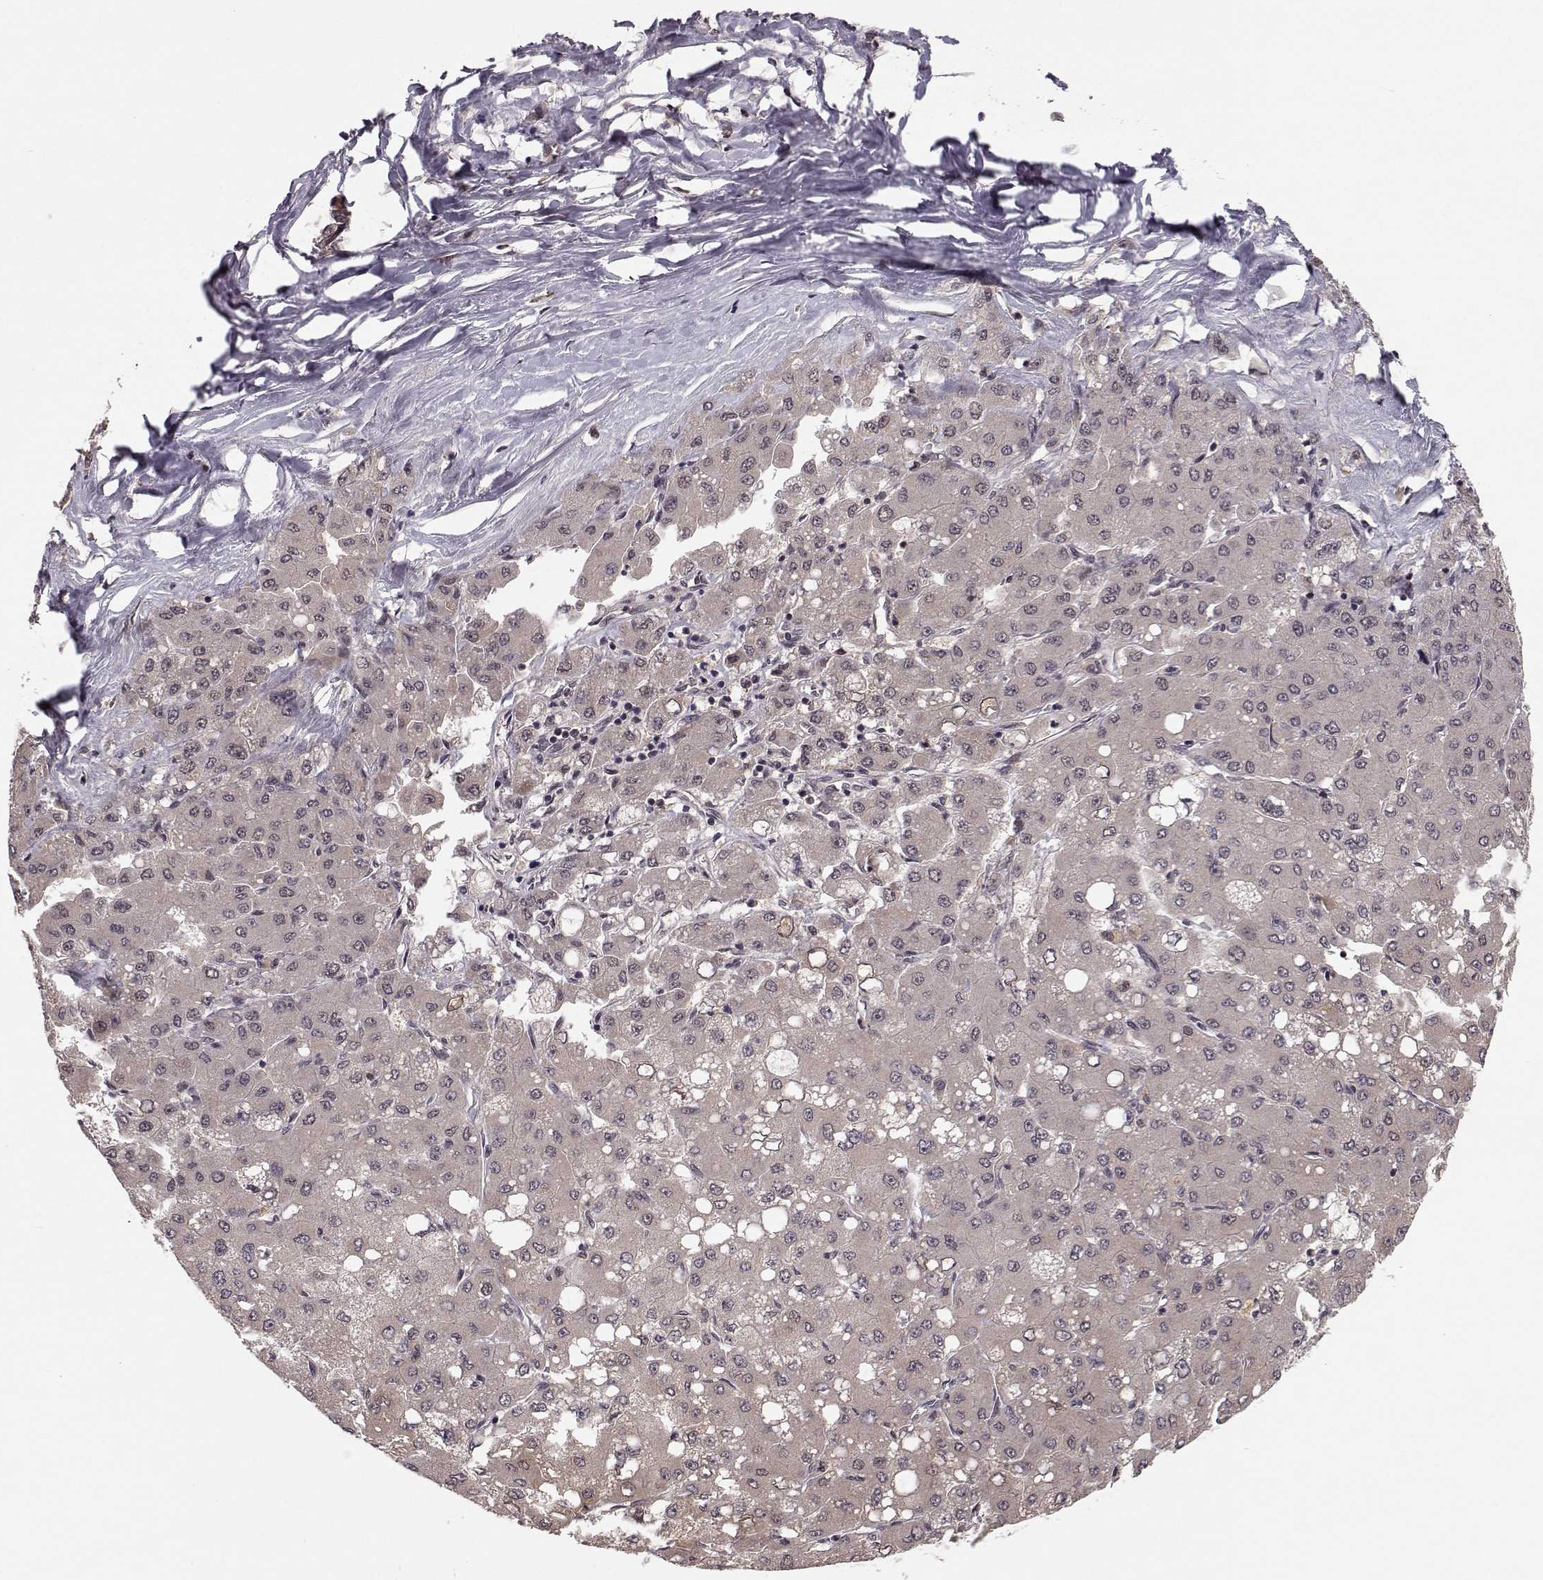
{"staining": {"intensity": "negative", "quantity": "none", "location": "none"}, "tissue": "liver cancer", "cell_type": "Tumor cells", "image_type": "cancer", "snomed": [{"axis": "morphology", "description": "Carcinoma, Hepatocellular, NOS"}, {"axis": "topography", "description": "Liver"}], "caption": "This is an immunohistochemistry (IHC) image of human liver hepatocellular carcinoma. There is no positivity in tumor cells.", "gene": "PLEKHG3", "patient": {"sex": "male", "age": 40}}